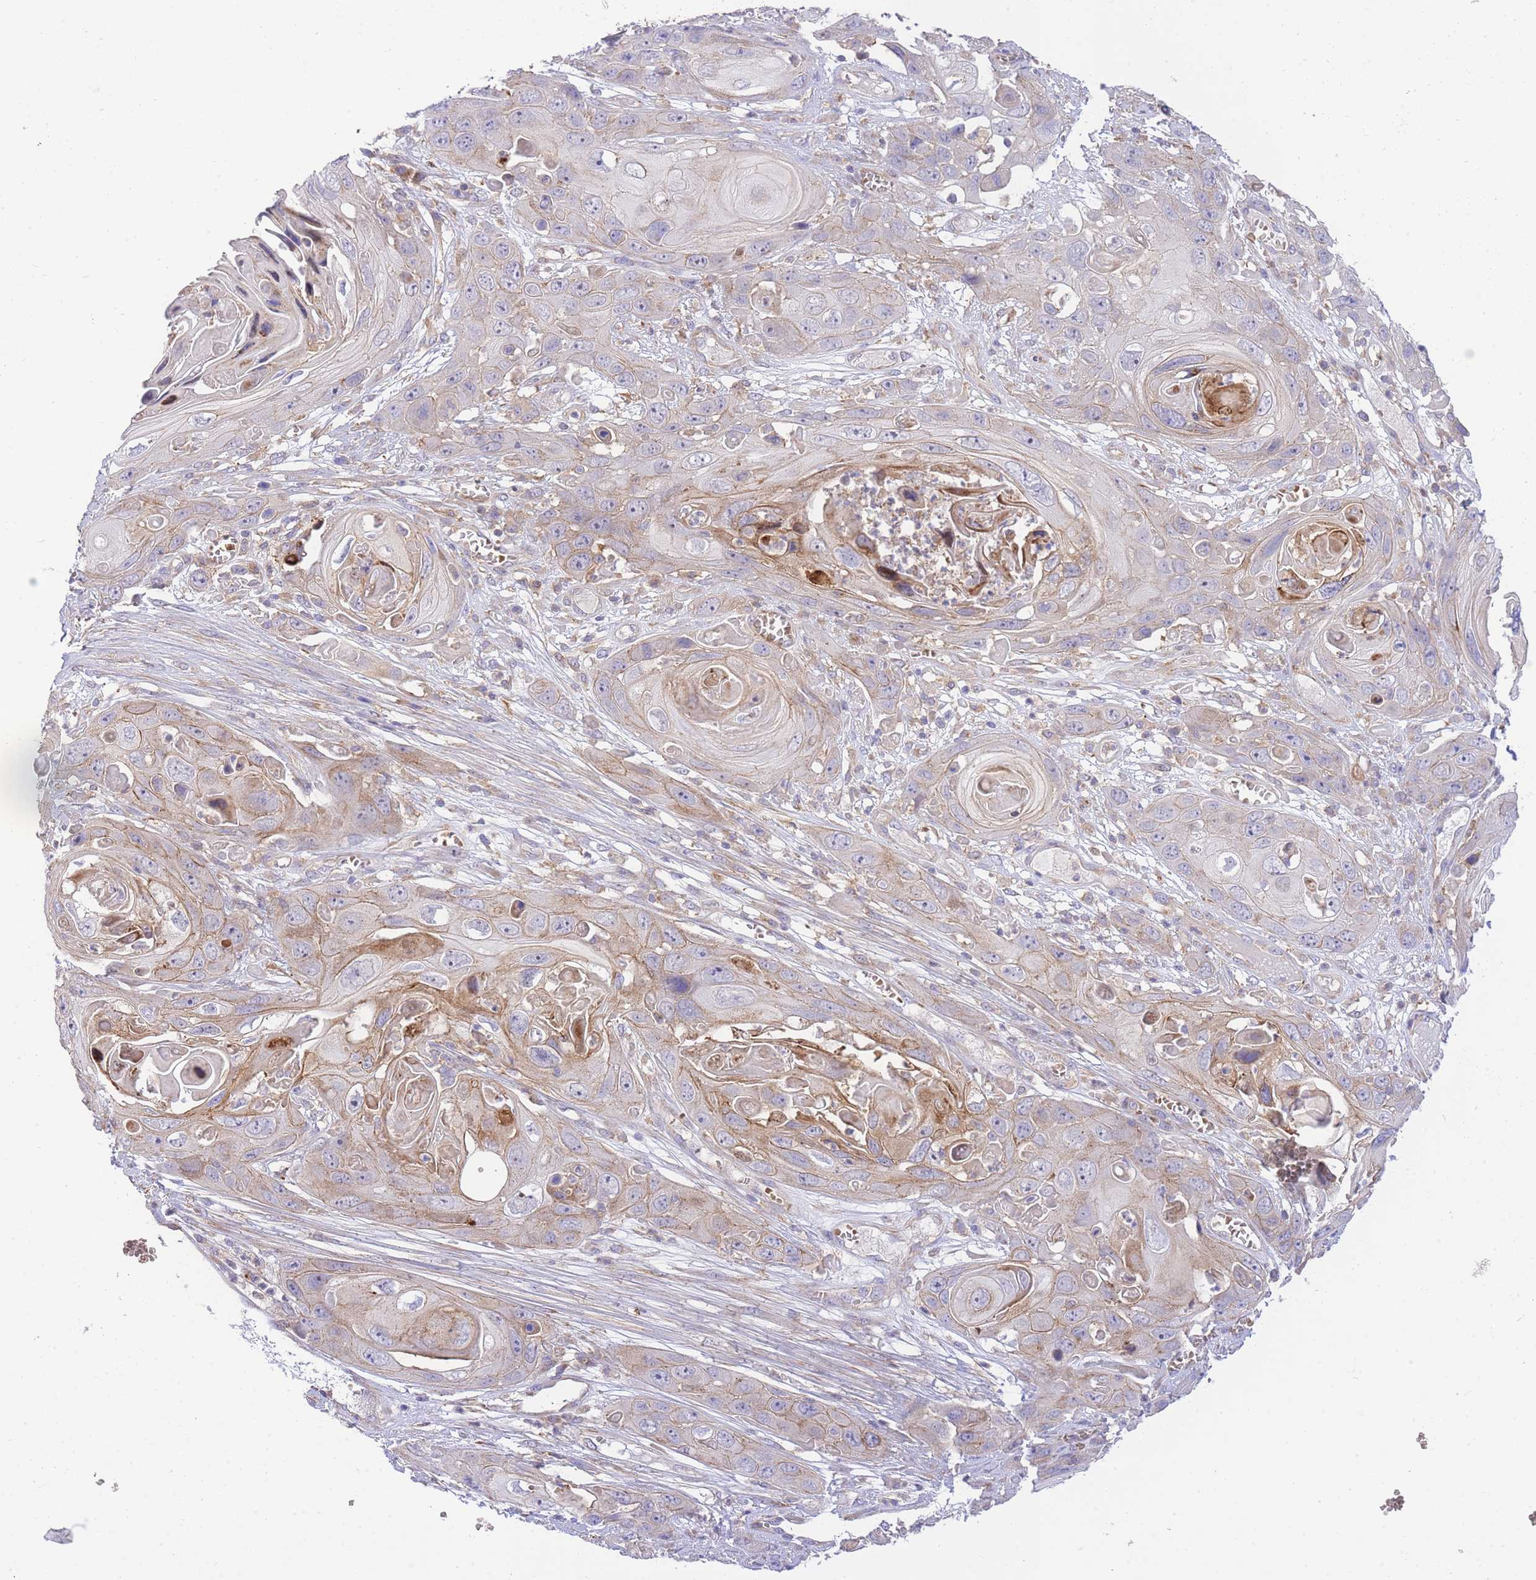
{"staining": {"intensity": "weak", "quantity": "25%-75%", "location": "cytoplasmic/membranous"}, "tissue": "skin cancer", "cell_type": "Tumor cells", "image_type": "cancer", "snomed": [{"axis": "morphology", "description": "Squamous cell carcinoma, NOS"}, {"axis": "topography", "description": "Skin"}], "caption": "Immunohistochemical staining of skin squamous cell carcinoma displays low levels of weak cytoplasmic/membranous positivity in about 25%-75% of tumor cells.", "gene": "INSYN2B", "patient": {"sex": "male", "age": 55}}